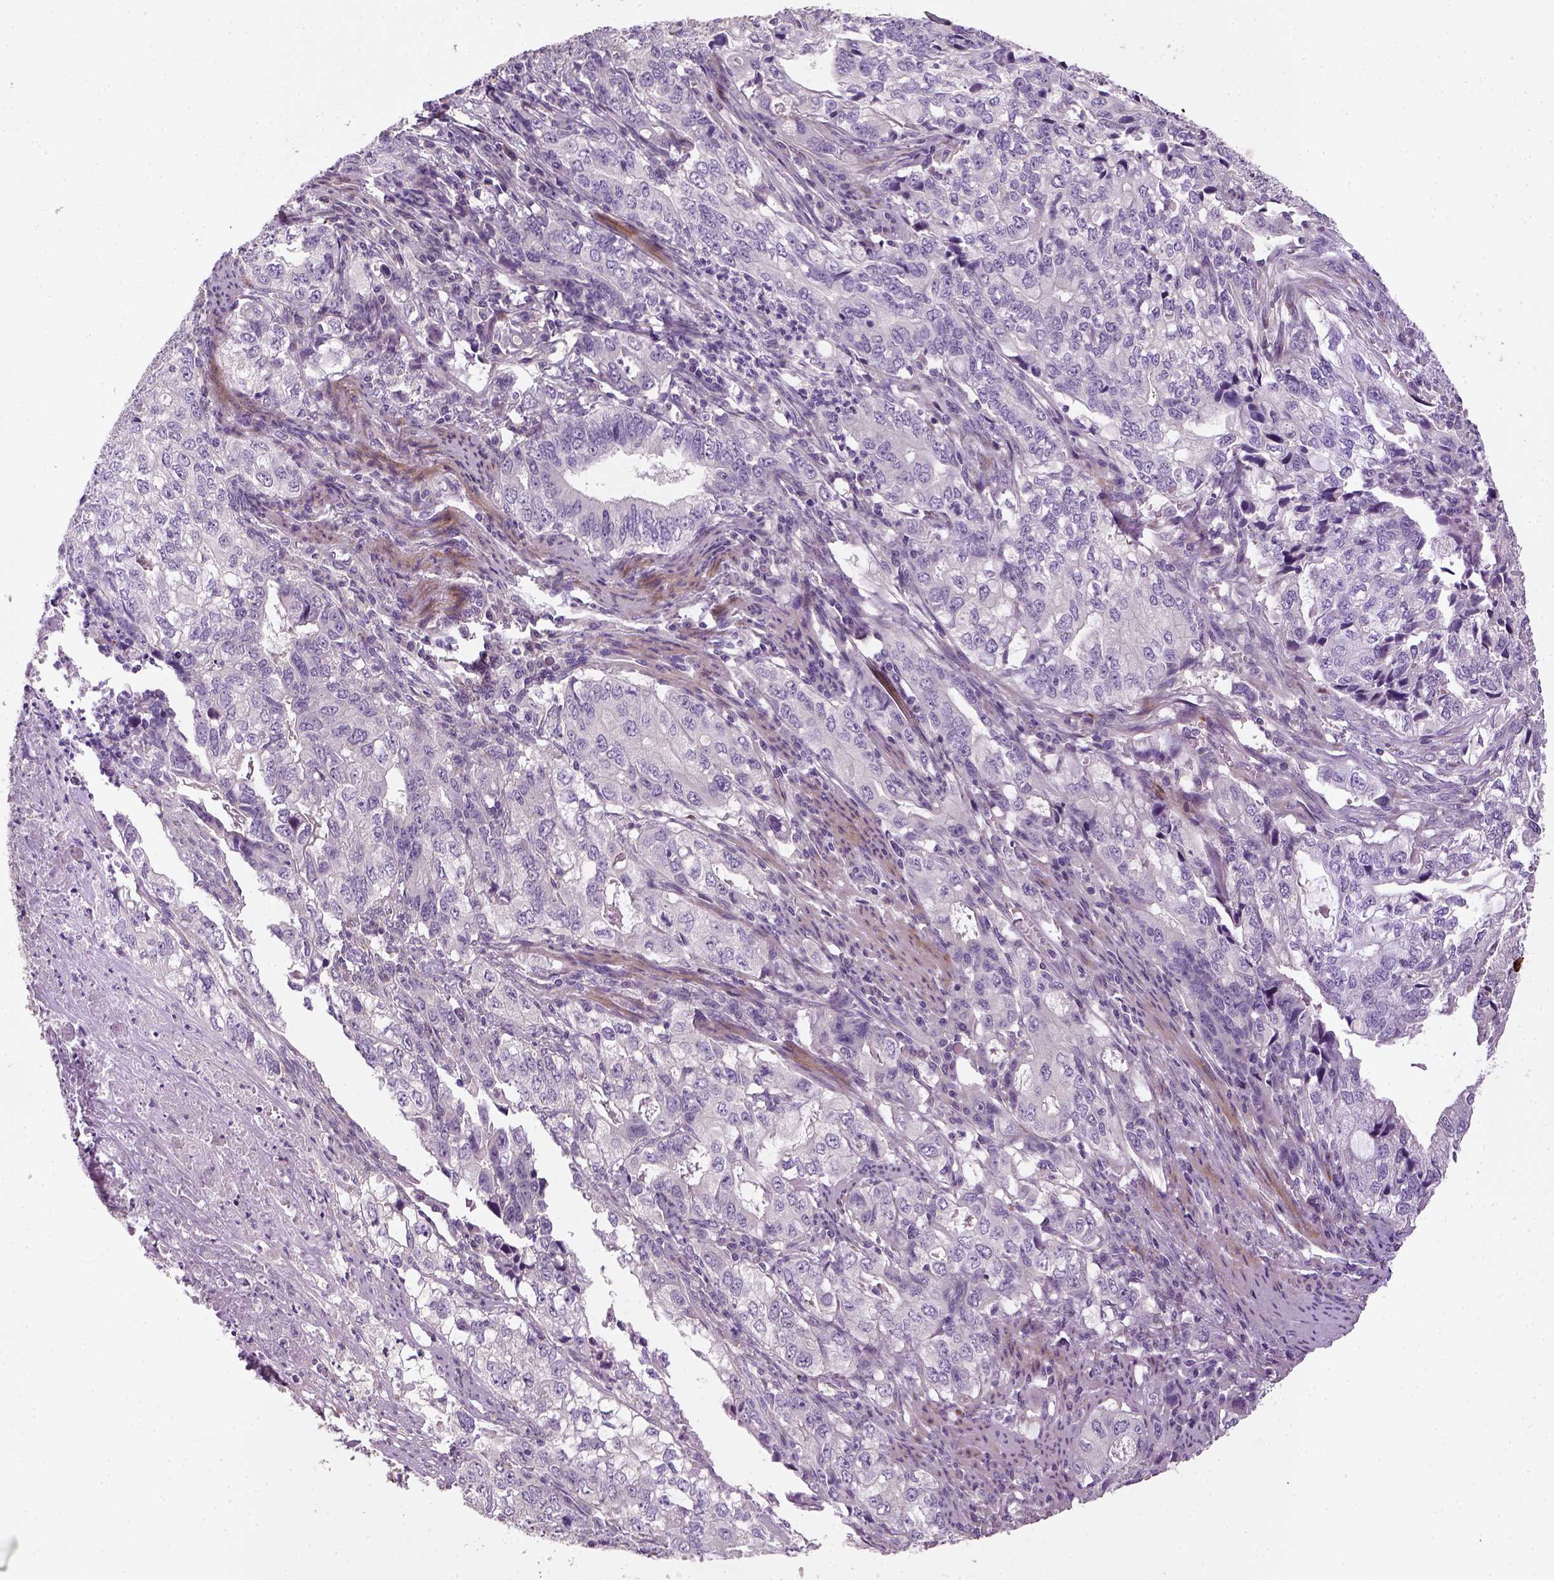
{"staining": {"intensity": "negative", "quantity": "none", "location": "none"}, "tissue": "stomach cancer", "cell_type": "Tumor cells", "image_type": "cancer", "snomed": [{"axis": "morphology", "description": "Adenocarcinoma, NOS"}, {"axis": "topography", "description": "Stomach, lower"}], "caption": "Immunohistochemistry (IHC) of human stomach cancer (adenocarcinoma) reveals no positivity in tumor cells.", "gene": "NUDT6", "patient": {"sex": "female", "age": 72}}